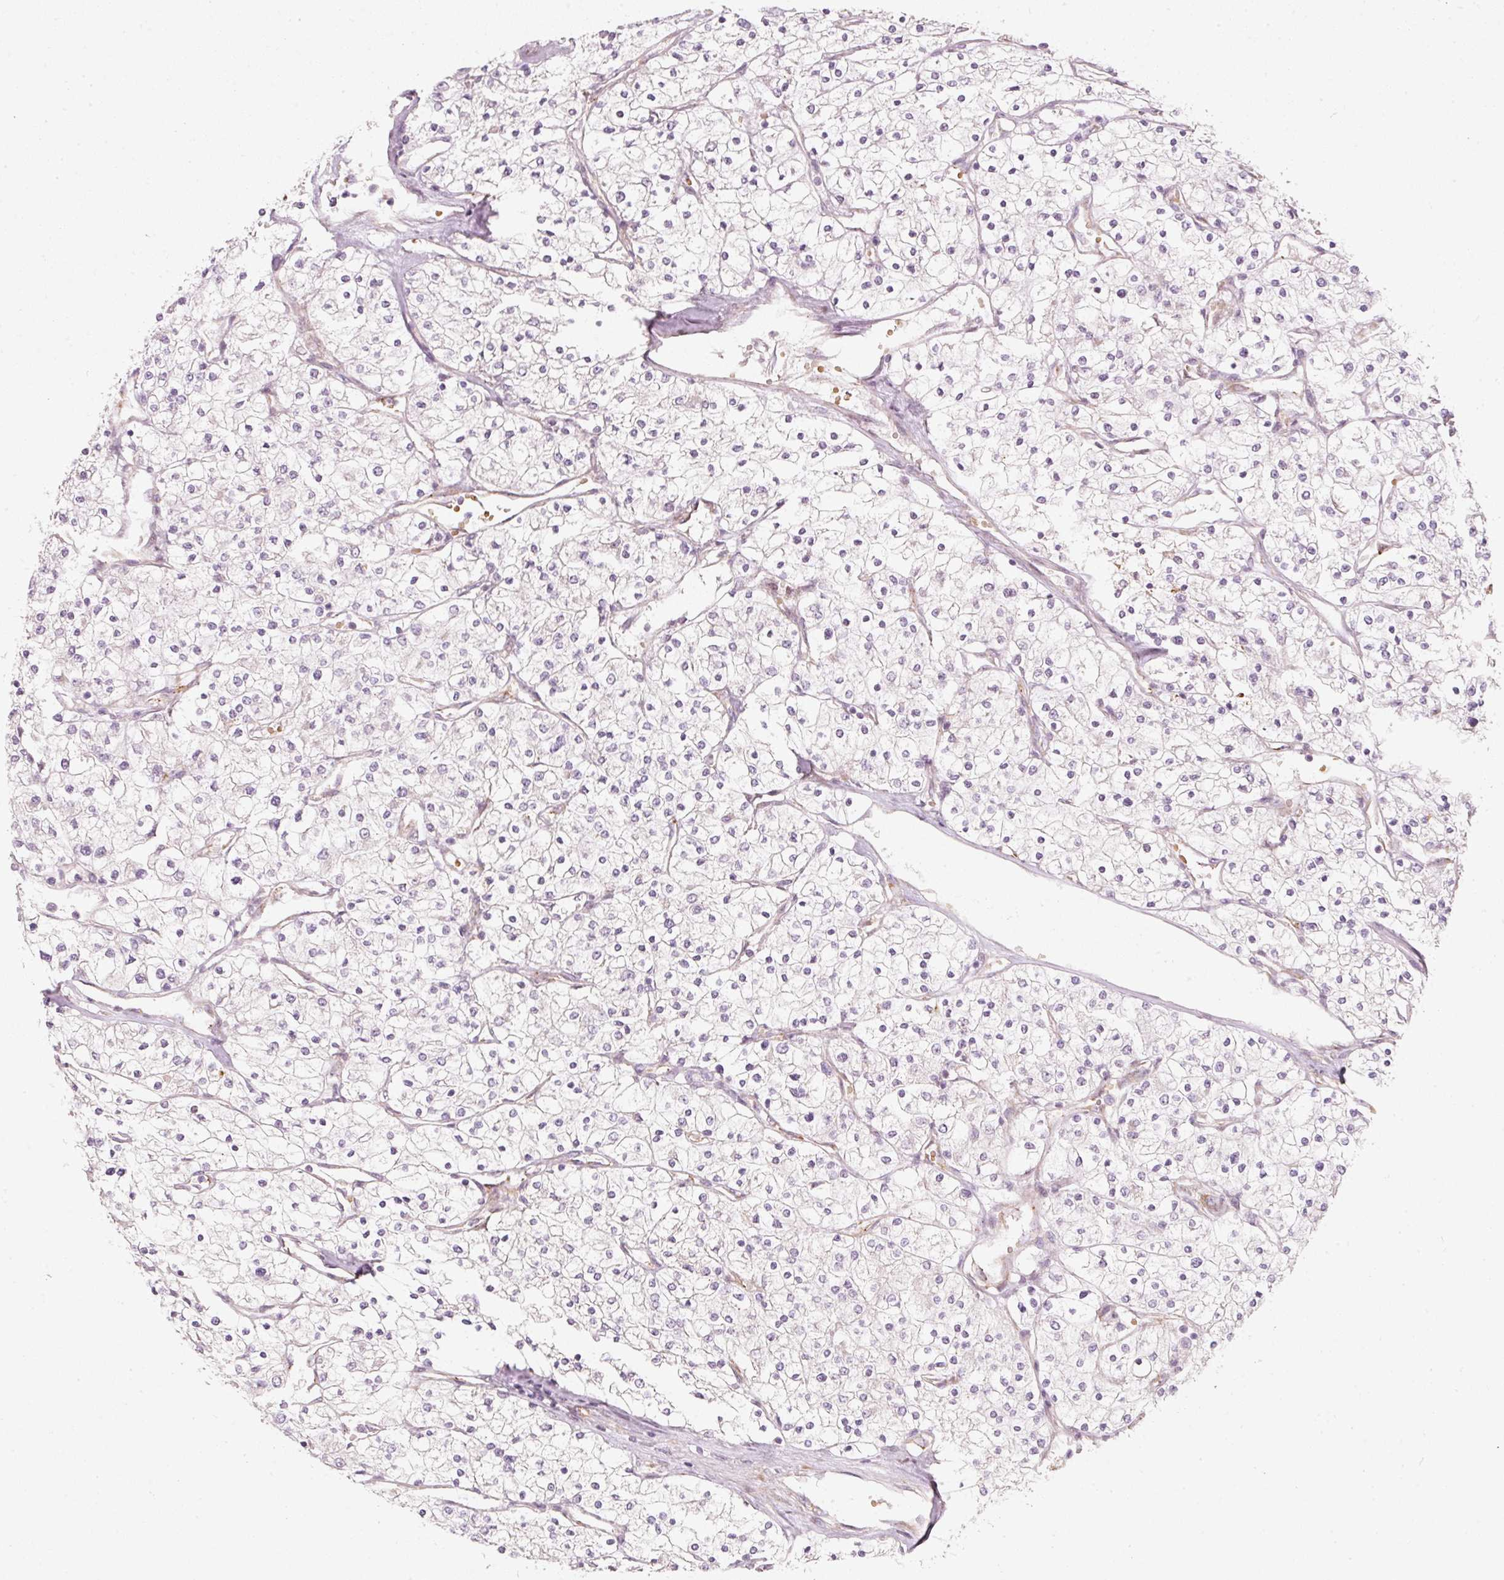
{"staining": {"intensity": "negative", "quantity": "none", "location": "none"}, "tissue": "renal cancer", "cell_type": "Tumor cells", "image_type": "cancer", "snomed": [{"axis": "morphology", "description": "Adenocarcinoma, NOS"}, {"axis": "topography", "description": "Kidney"}], "caption": "Tumor cells are negative for protein expression in human renal adenocarcinoma. Brightfield microscopy of IHC stained with DAB (3,3'-diaminobenzidine) (brown) and hematoxylin (blue), captured at high magnification.", "gene": "KCNQ1", "patient": {"sex": "male", "age": 80}}